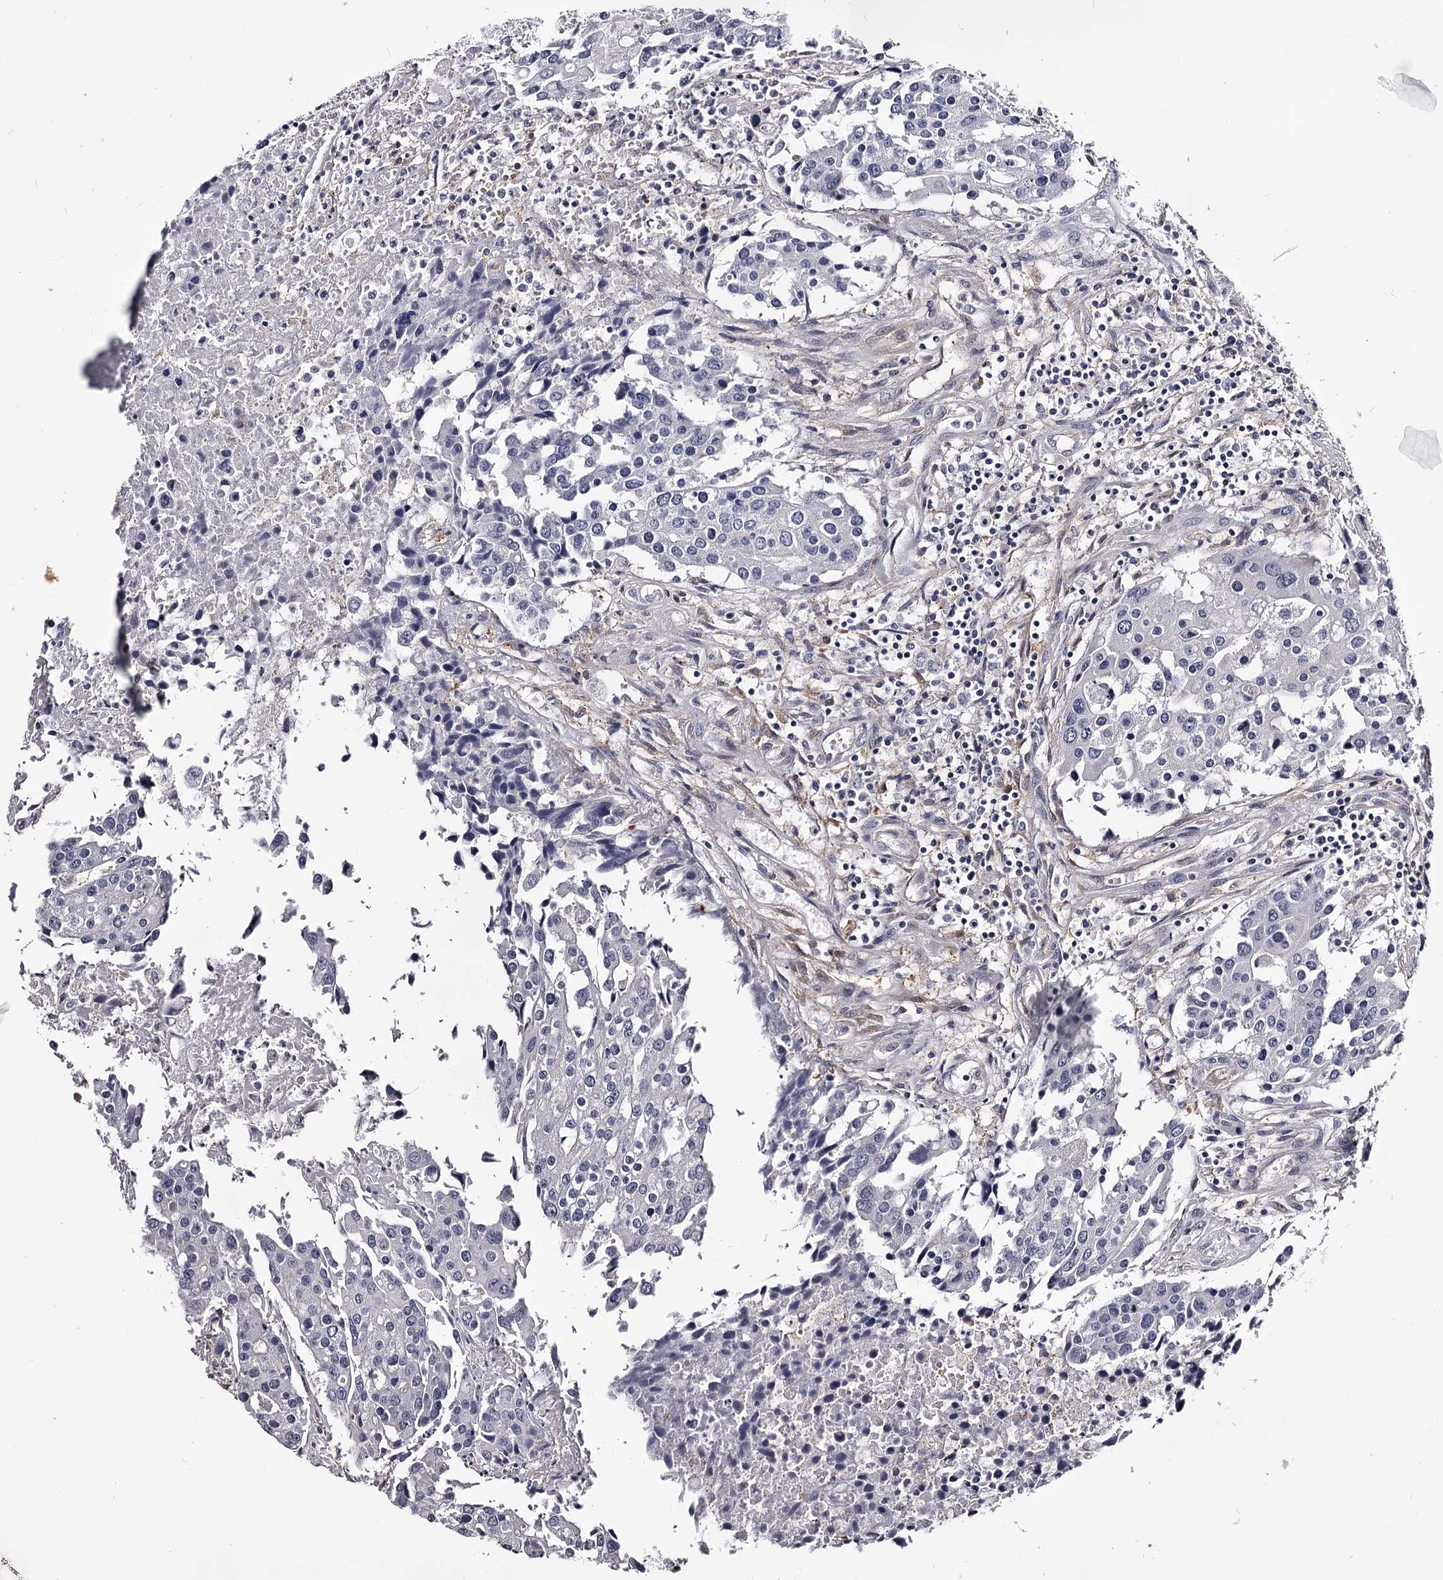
{"staining": {"intensity": "negative", "quantity": "none", "location": "none"}, "tissue": "colorectal cancer", "cell_type": "Tumor cells", "image_type": "cancer", "snomed": [{"axis": "morphology", "description": "Adenocarcinoma, NOS"}, {"axis": "topography", "description": "Colon"}], "caption": "Histopathology image shows no significant protein expression in tumor cells of colorectal cancer (adenocarcinoma).", "gene": "GSTO1", "patient": {"sex": "male", "age": 77}}